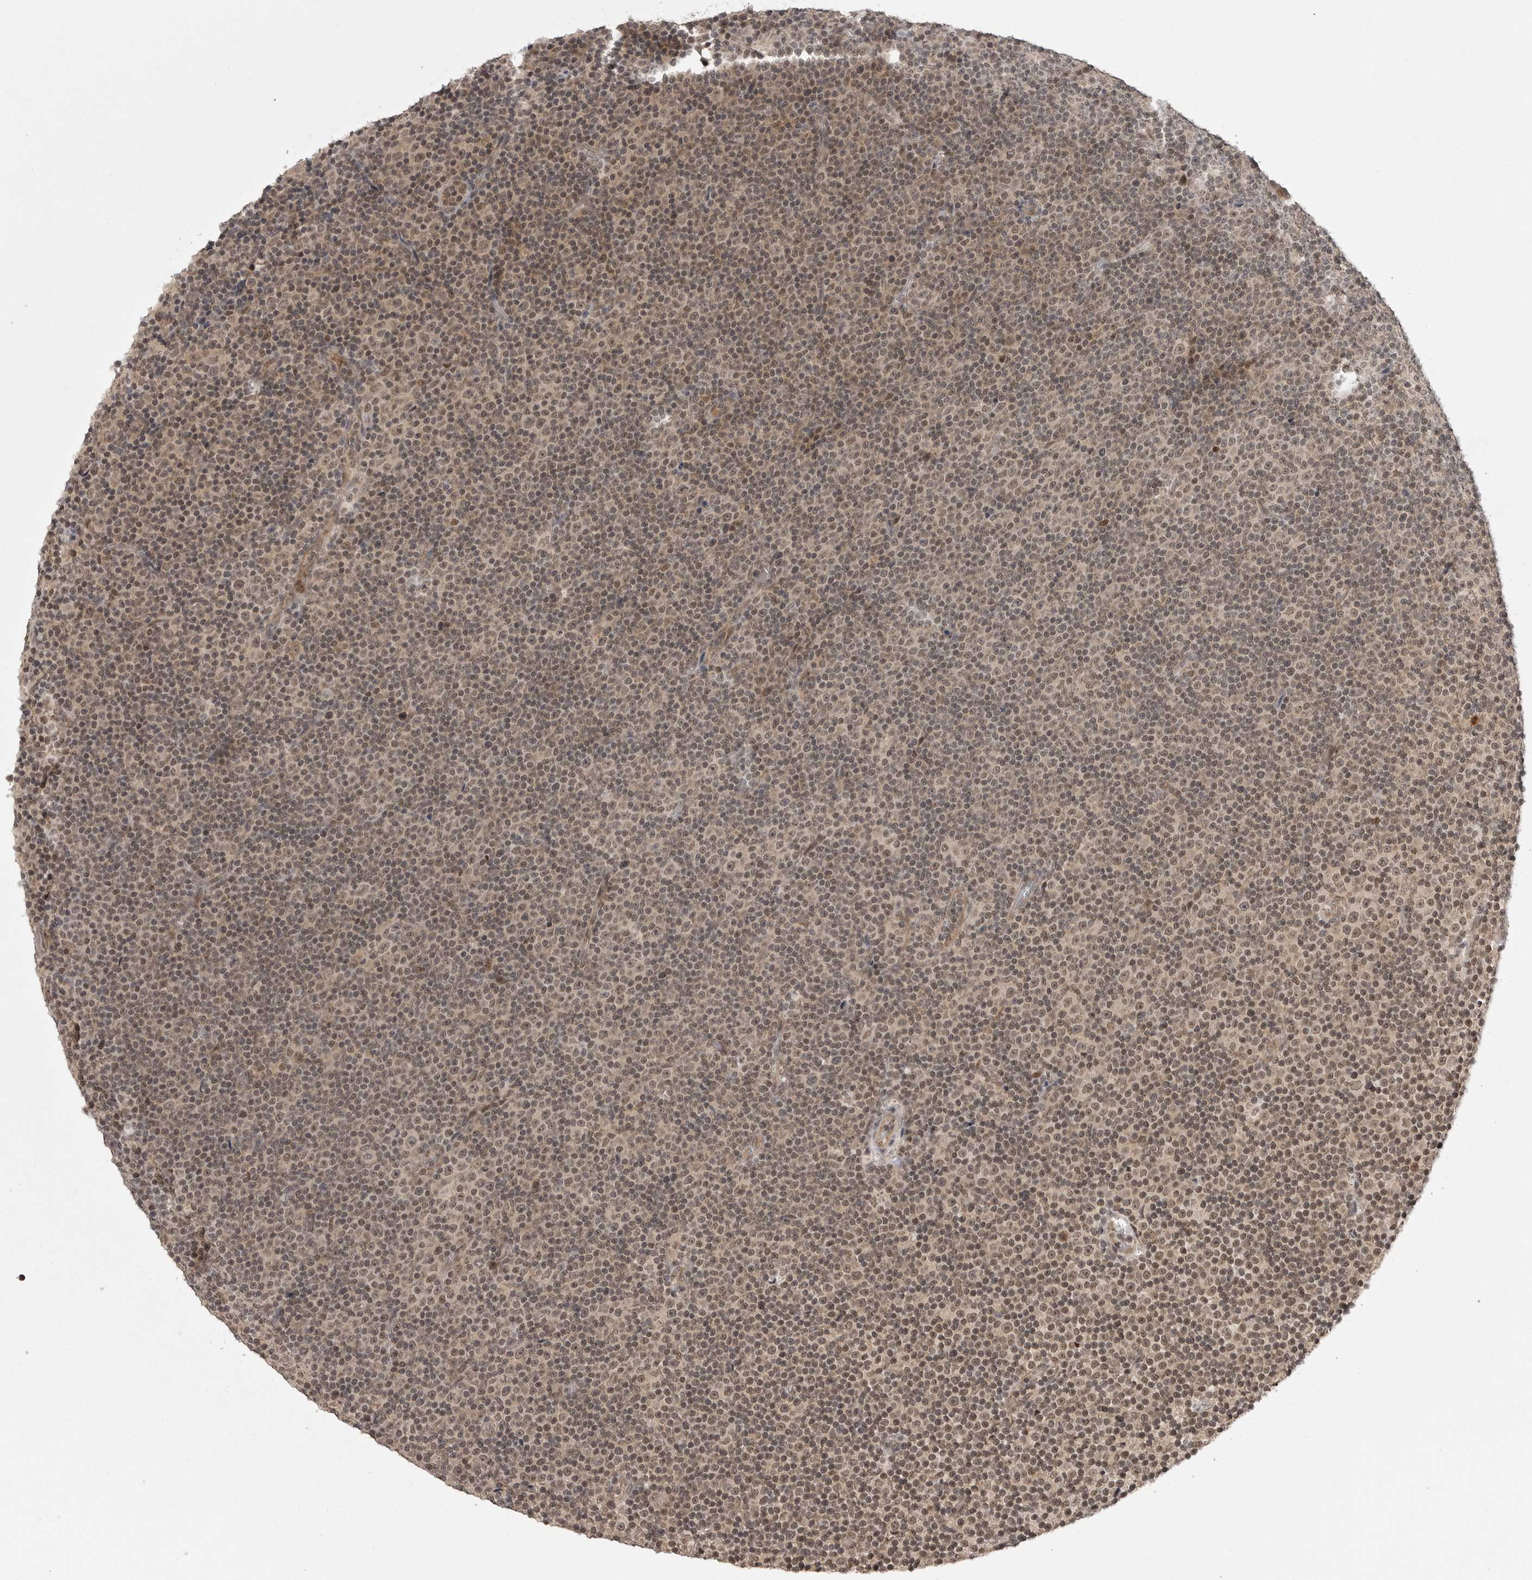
{"staining": {"intensity": "weak", "quantity": ">75%", "location": "cytoplasmic/membranous,nuclear"}, "tissue": "lymphoma", "cell_type": "Tumor cells", "image_type": "cancer", "snomed": [{"axis": "morphology", "description": "Malignant lymphoma, non-Hodgkin's type, Low grade"}, {"axis": "topography", "description": "Lymph node"}], "caption": "An immunohistochemistry image of neoplastic tissue is shown. Protein staining in brown highlights weak cytoplasmic/membranous and nuclear positivity in low-grade malignant lymphoma, non-Hodgkin's type within tumor cells. (brown staining indicates protein expression, while blue staining denotes nuclei).", "gene": "PEG3", "patient": {"sex": "female", "age": 67}}